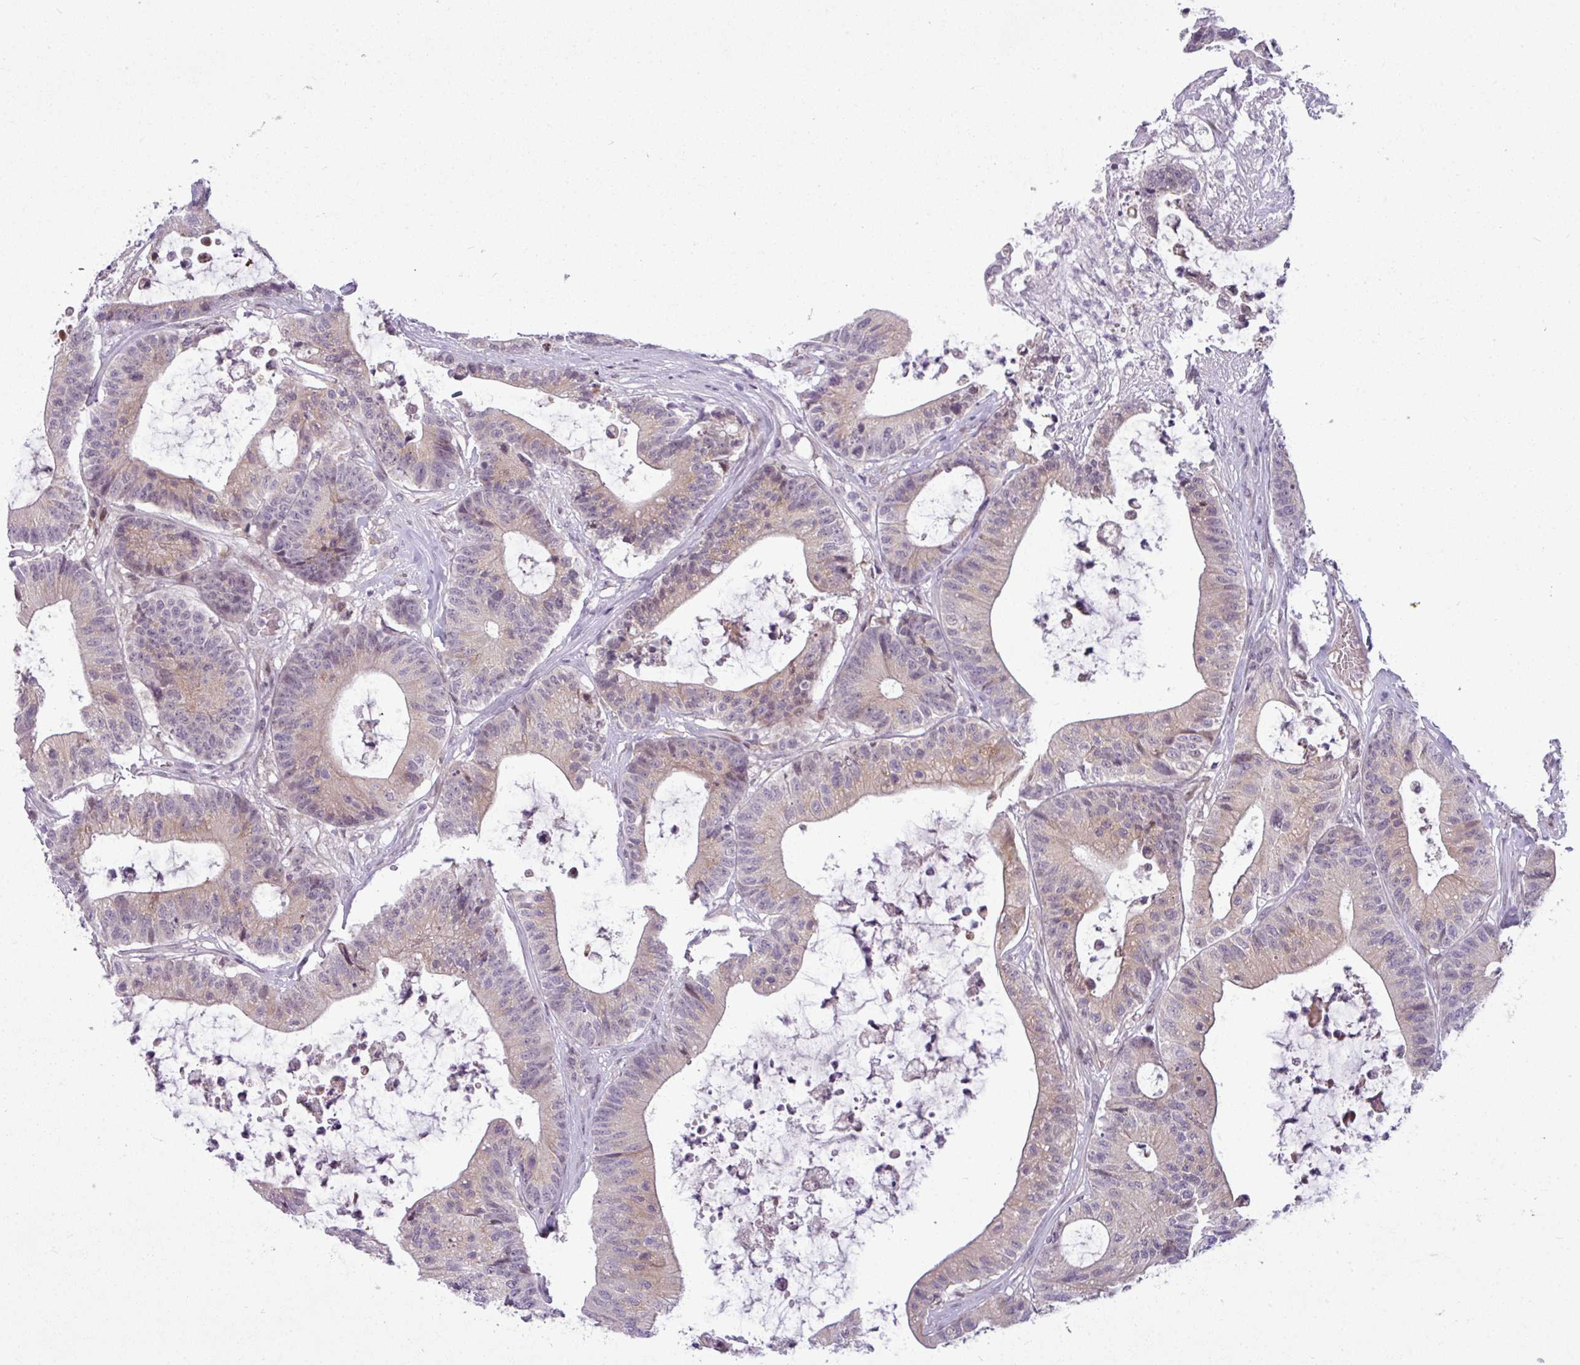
{"staining": {"intensity": "weak", "quantity": "<25%", "location": "cytoplasmic/membranous"}, "tissue": "colorectal cancer", "cell_type": "Tumor cells", "image_type": "cancer", "snomed": [{"axis": "morphology", "description": "Adenocarcinoma, NOS"}, {"axis": "topography", "description": "Colon"}], "caption": "Immunohistochemistry of colorectal adenocarcinoma shows no positivity in tumor cells.", "gene": "SLC66A2", "patient": {"sex": "female", "age": 84}}